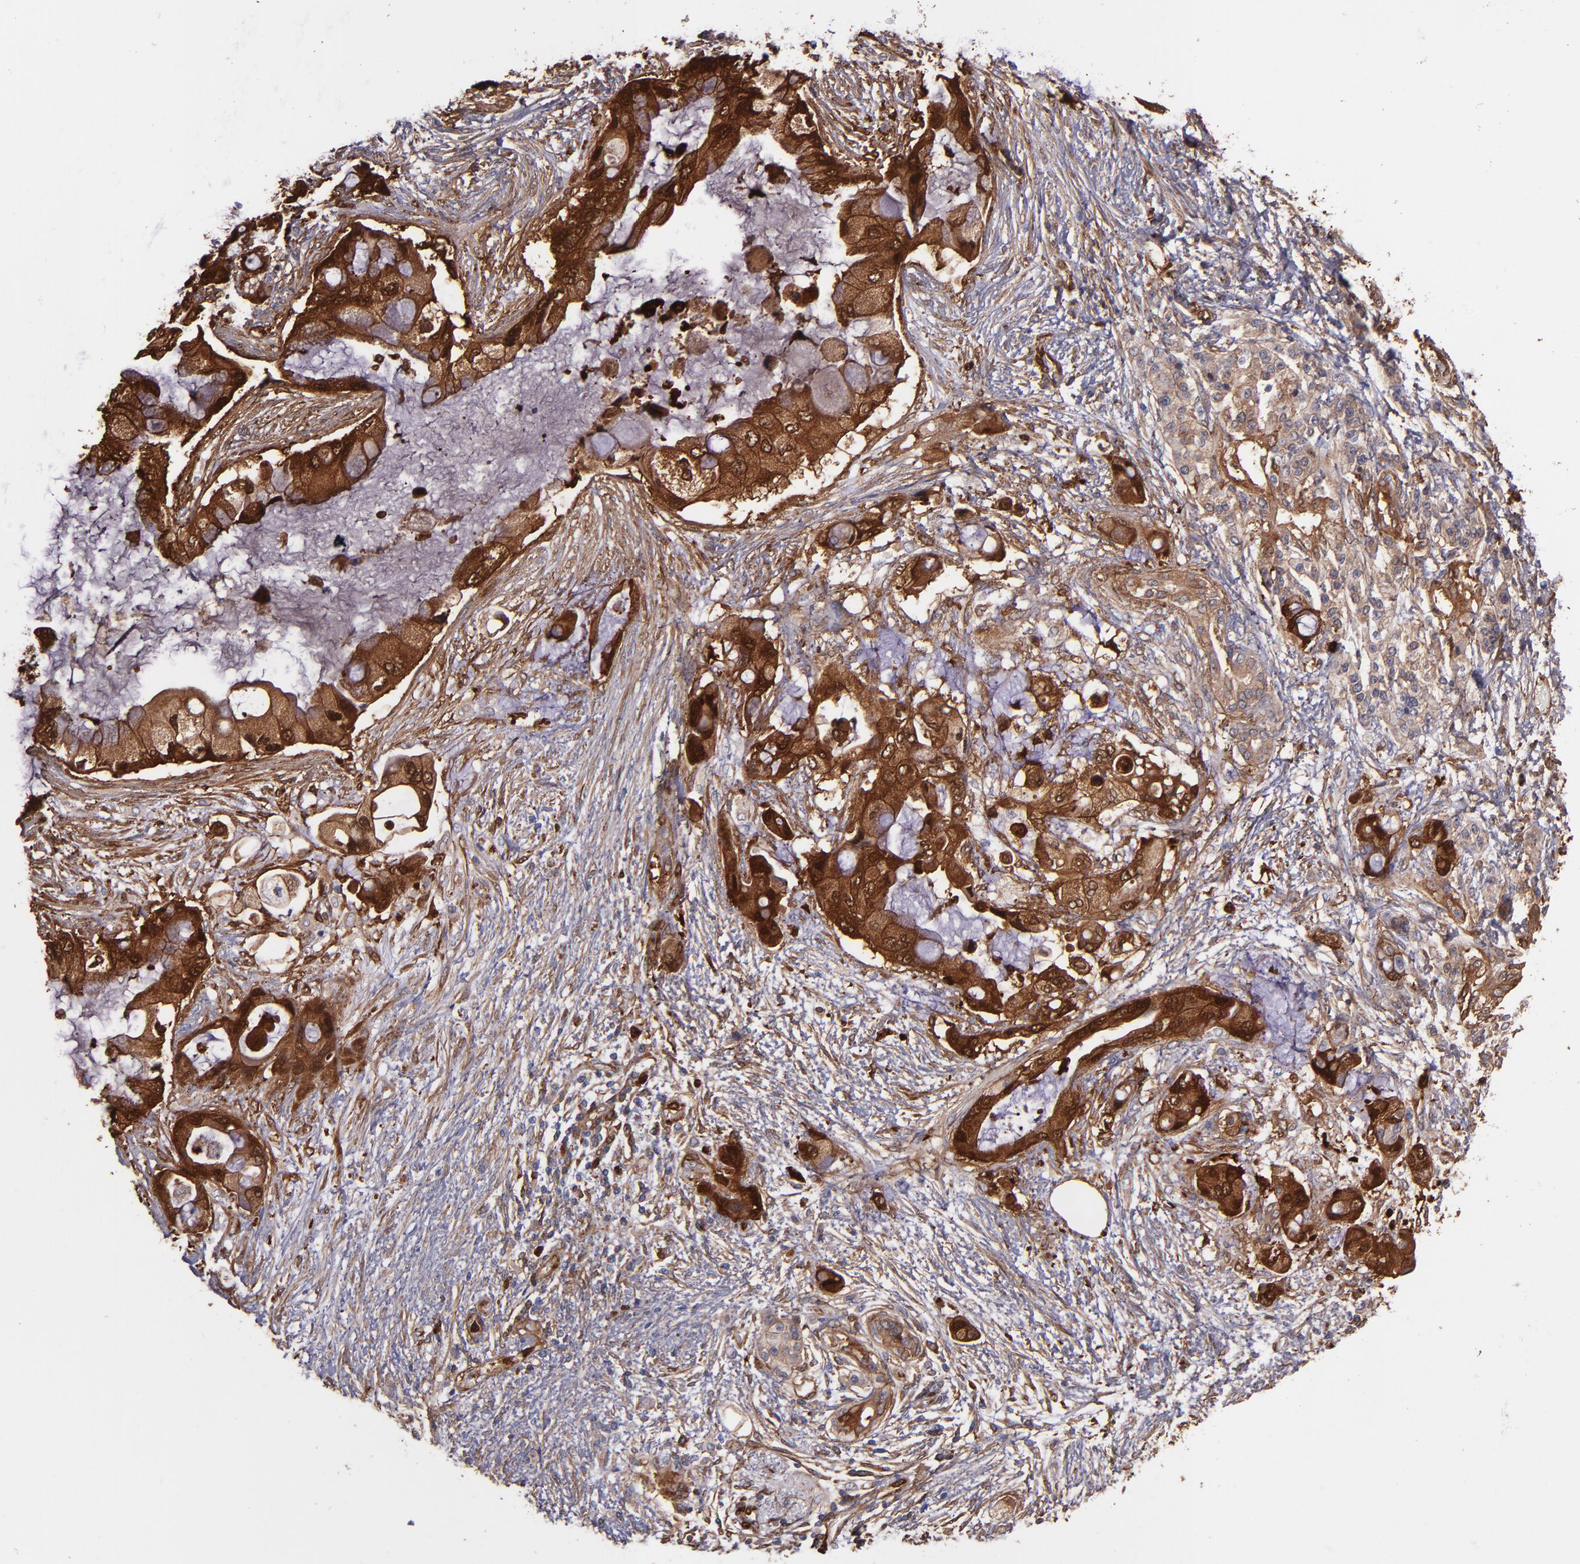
{"staining": {"intensity": "strong", "quantity": ">75%", "location": "cytoplasmic/membranous"}, "tissue": "pancreatic cancer", "cell_type": "Tumor cells", "image_type": "cancer", "snomed": [{"axis": "morphology", "description": "Adenocarcinoma, NOS"}, {"axis": "topography", "description": "Pancreas"}], "caption": "Immunohistochemistry of pancreatic adenocarcinoma exhibits high levels of strong cytoplasmic/membranous positivity in about >75% of tumor cells. The protein is shown in brown color, while the nuclei are stained blue.", "gene": "VCL", "patient": {"sex": "female", "age": 59}}